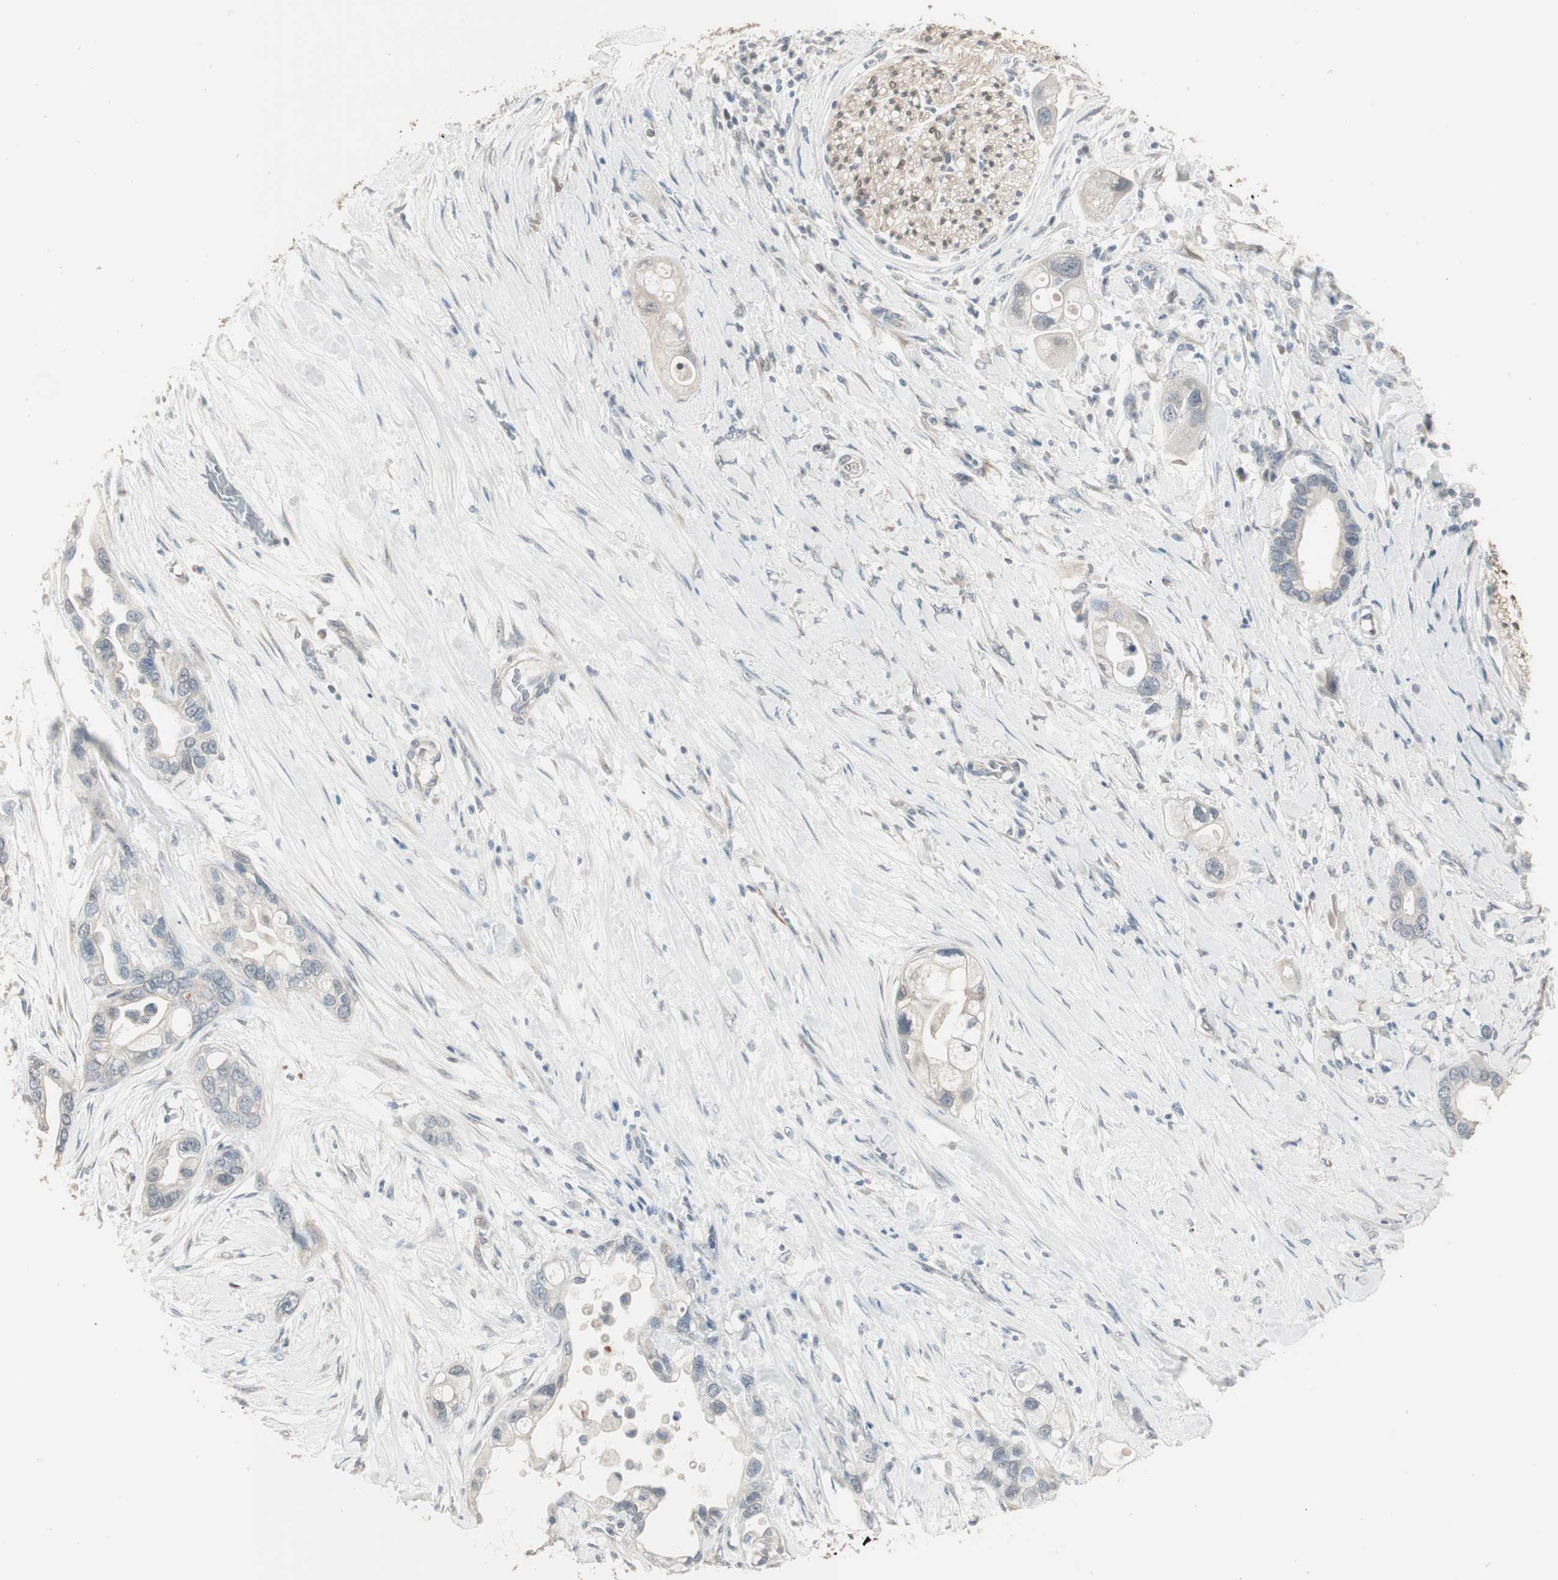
{"staining": {"intensity": "negative", "quantity": "none", "location": "none"}, "tissue": "pancreatic cancer", "cell_type": "Tumor cells", "image_type": "cancer", "snomed": [{"axis": "morphology", "description": "Adenocarcinoma, NOS"}, {"axis": "topography", "description": "Pancreas"}], "caption": "Image shows no significant protein staining in tumor cells of pancreatic adenocarcinoma.", "gene": "PDZK1", "patient": {"sex": "female", "age": 77}}